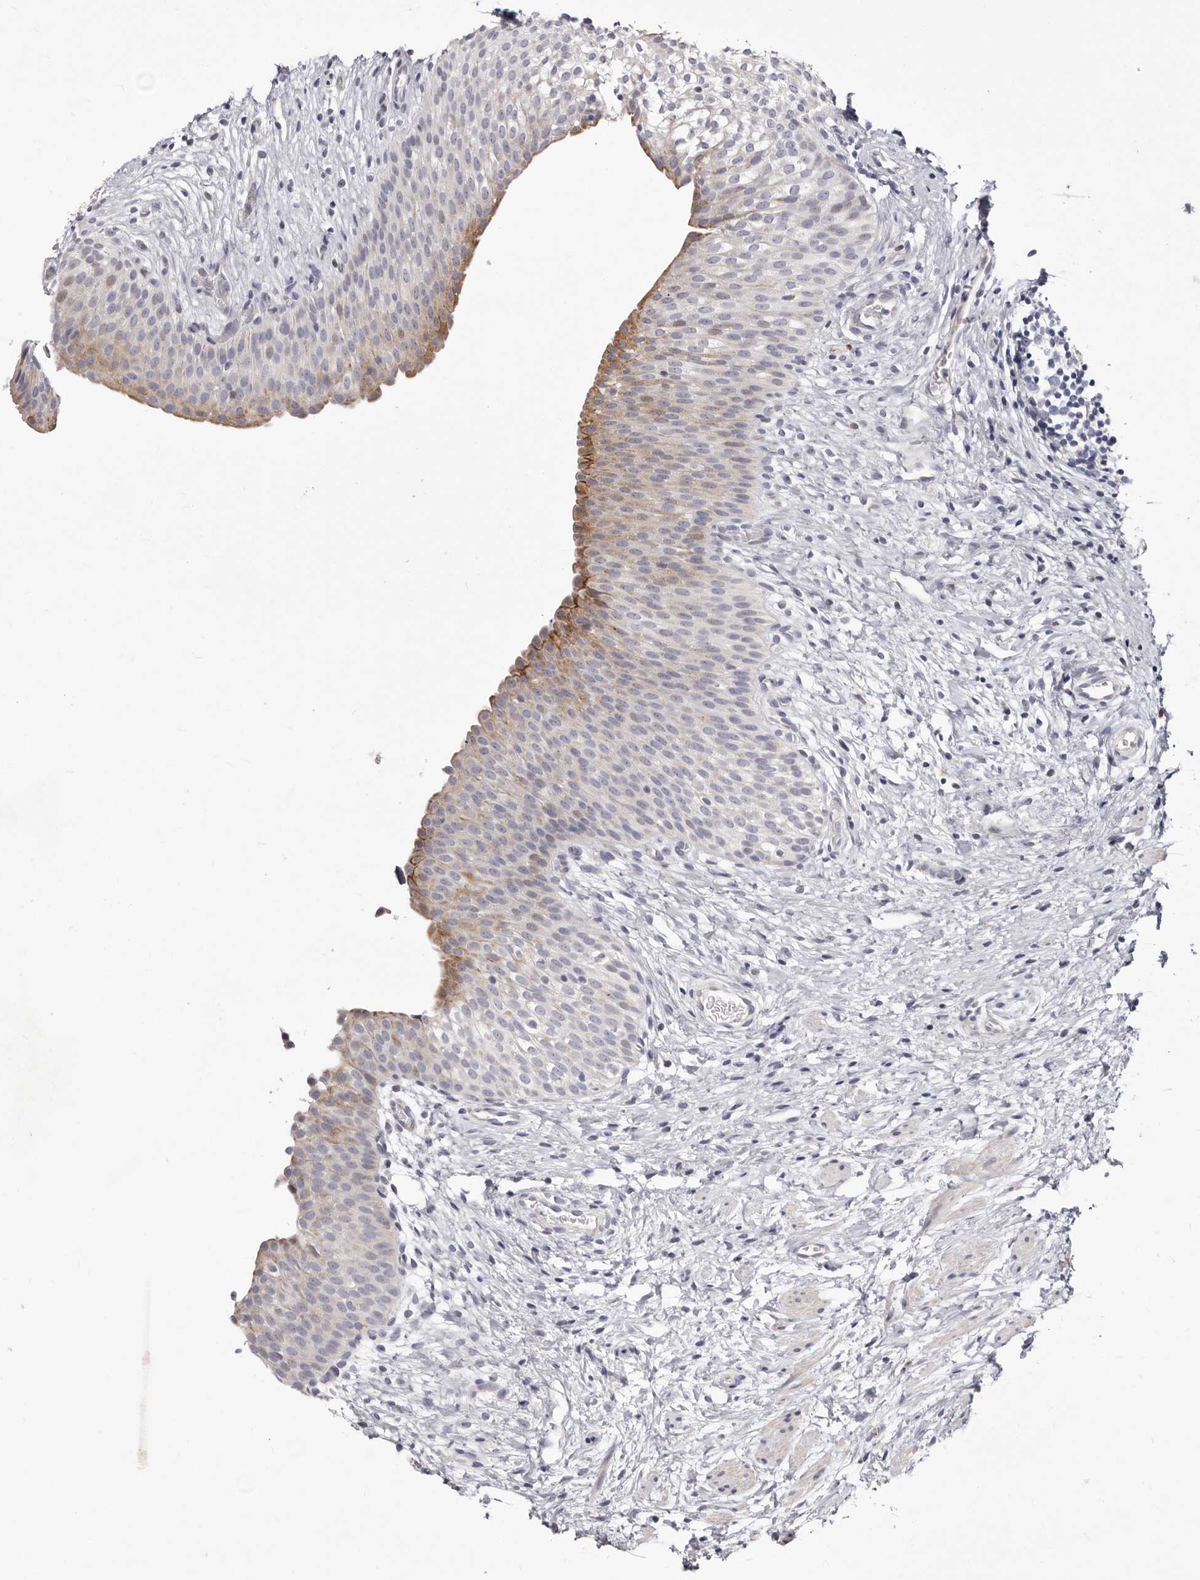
{"staining": {"intensity": "moderate", "quantity": "<25%", "location": "cytoplasmic/membranous"}, "tissue": "urinary bladder", "cell_type": "Urothelial cells", "image_type": "normal", "snomed": [{"axis": "morphology", "description": "Normal tissue, NOS"}, {"axis": "topography", "description": "Urinary bladder"}], "caption": "Protein expression analysis of benign human urinary bladder reveals moderate cytoplasmic/membranous positivity in approximately <25% of urothelial cells.", "gene": "NUBPL", "patient": {"sex": "male", "age": 1}}